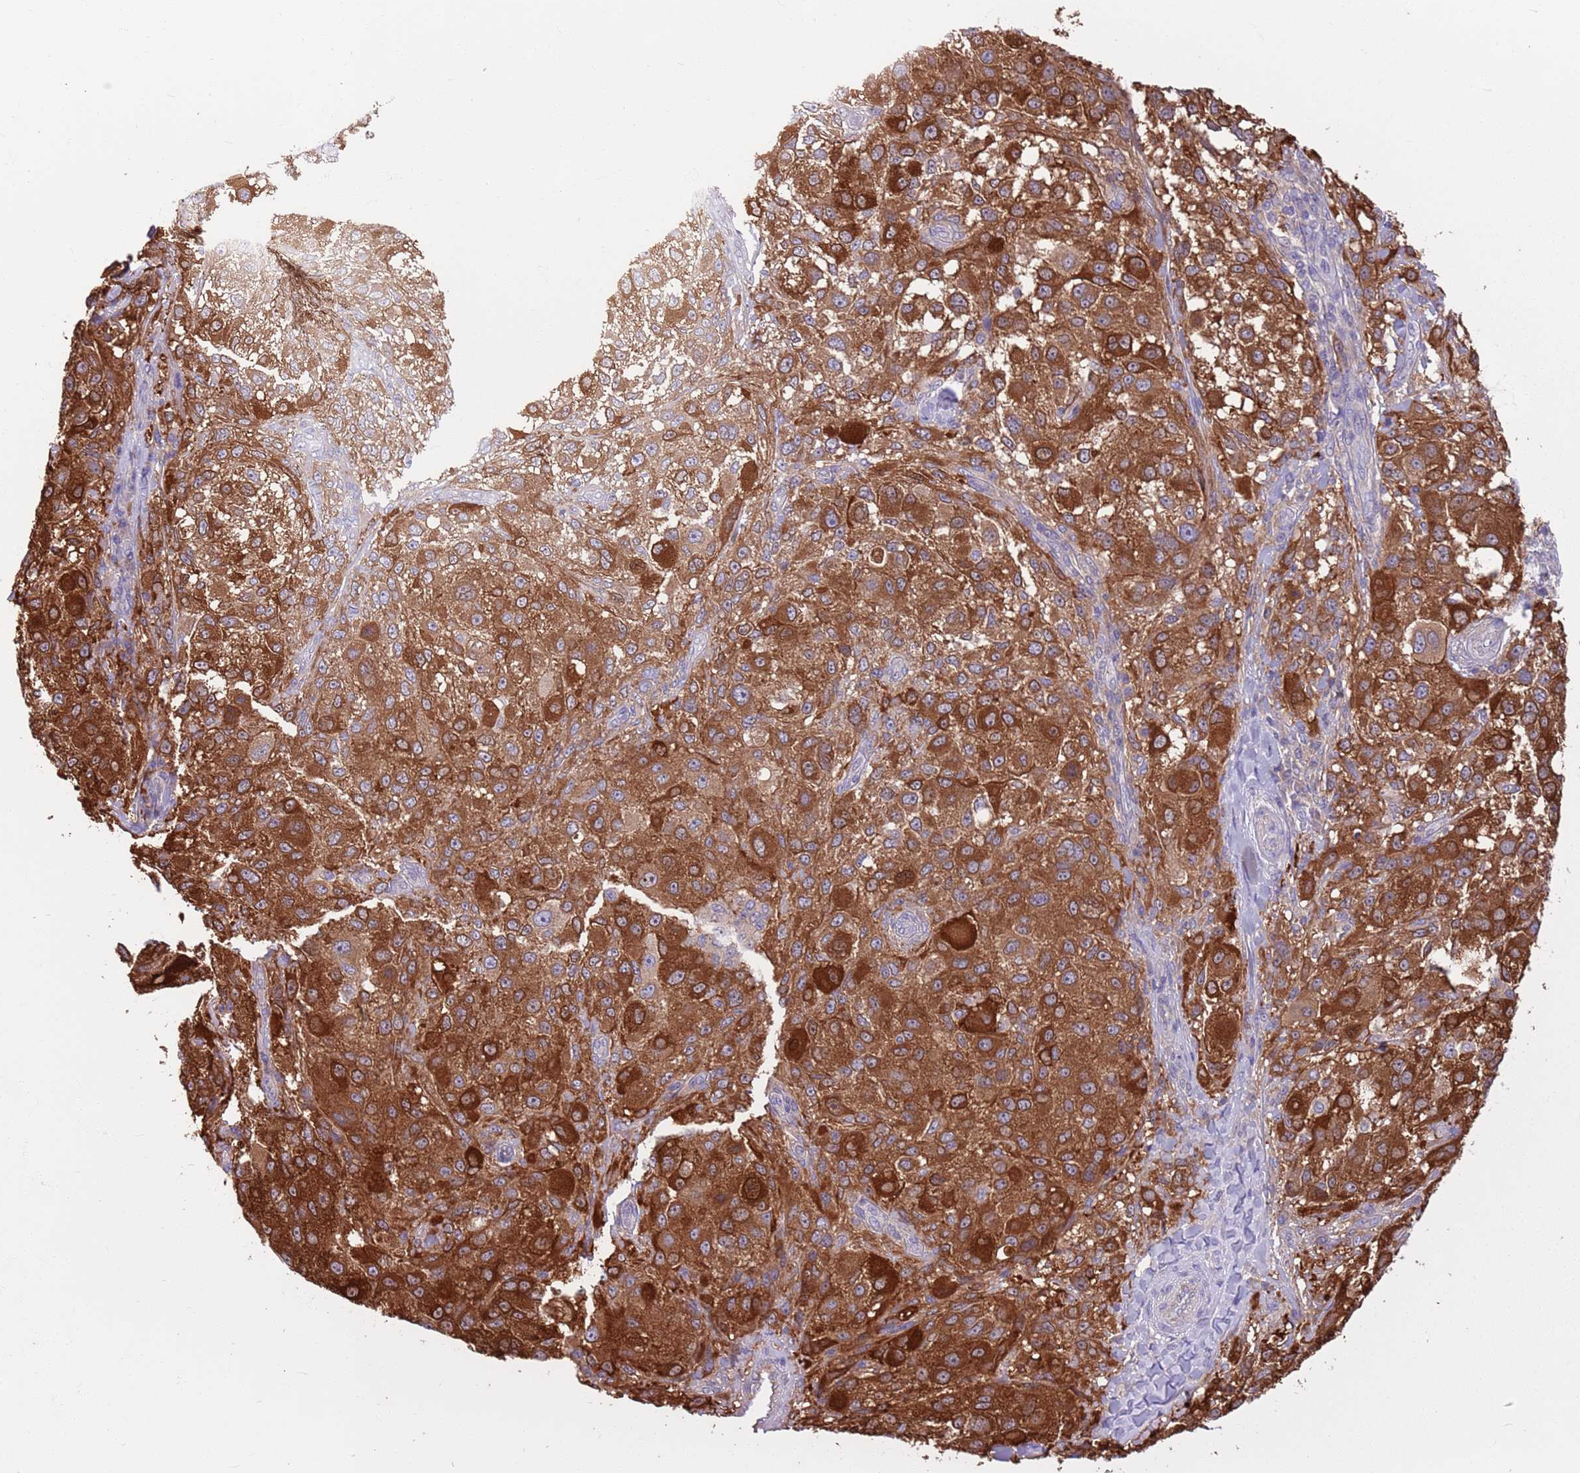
{"staining": {"intensity": "strong", "quantity": ">75%", "location": "cytoplasmic/membranous"}, "tissue": "melanoma", "cell_type": "Tumor cells", "image_type": "cancer", "snomed": [{"axis": "morphology", "description": "Normal morphology"}, {"axis": "morphology", "description": "Malignant melanoma, NOS"}, {"axis": "topography", "description": "Skin"}], "caption": "Strong cytoplasmic/membranous expression is identified in approximately >75% of tumor cells in melanoma.", "gene": "PARP8", "patient": {"sex": "female", "age": 72}}